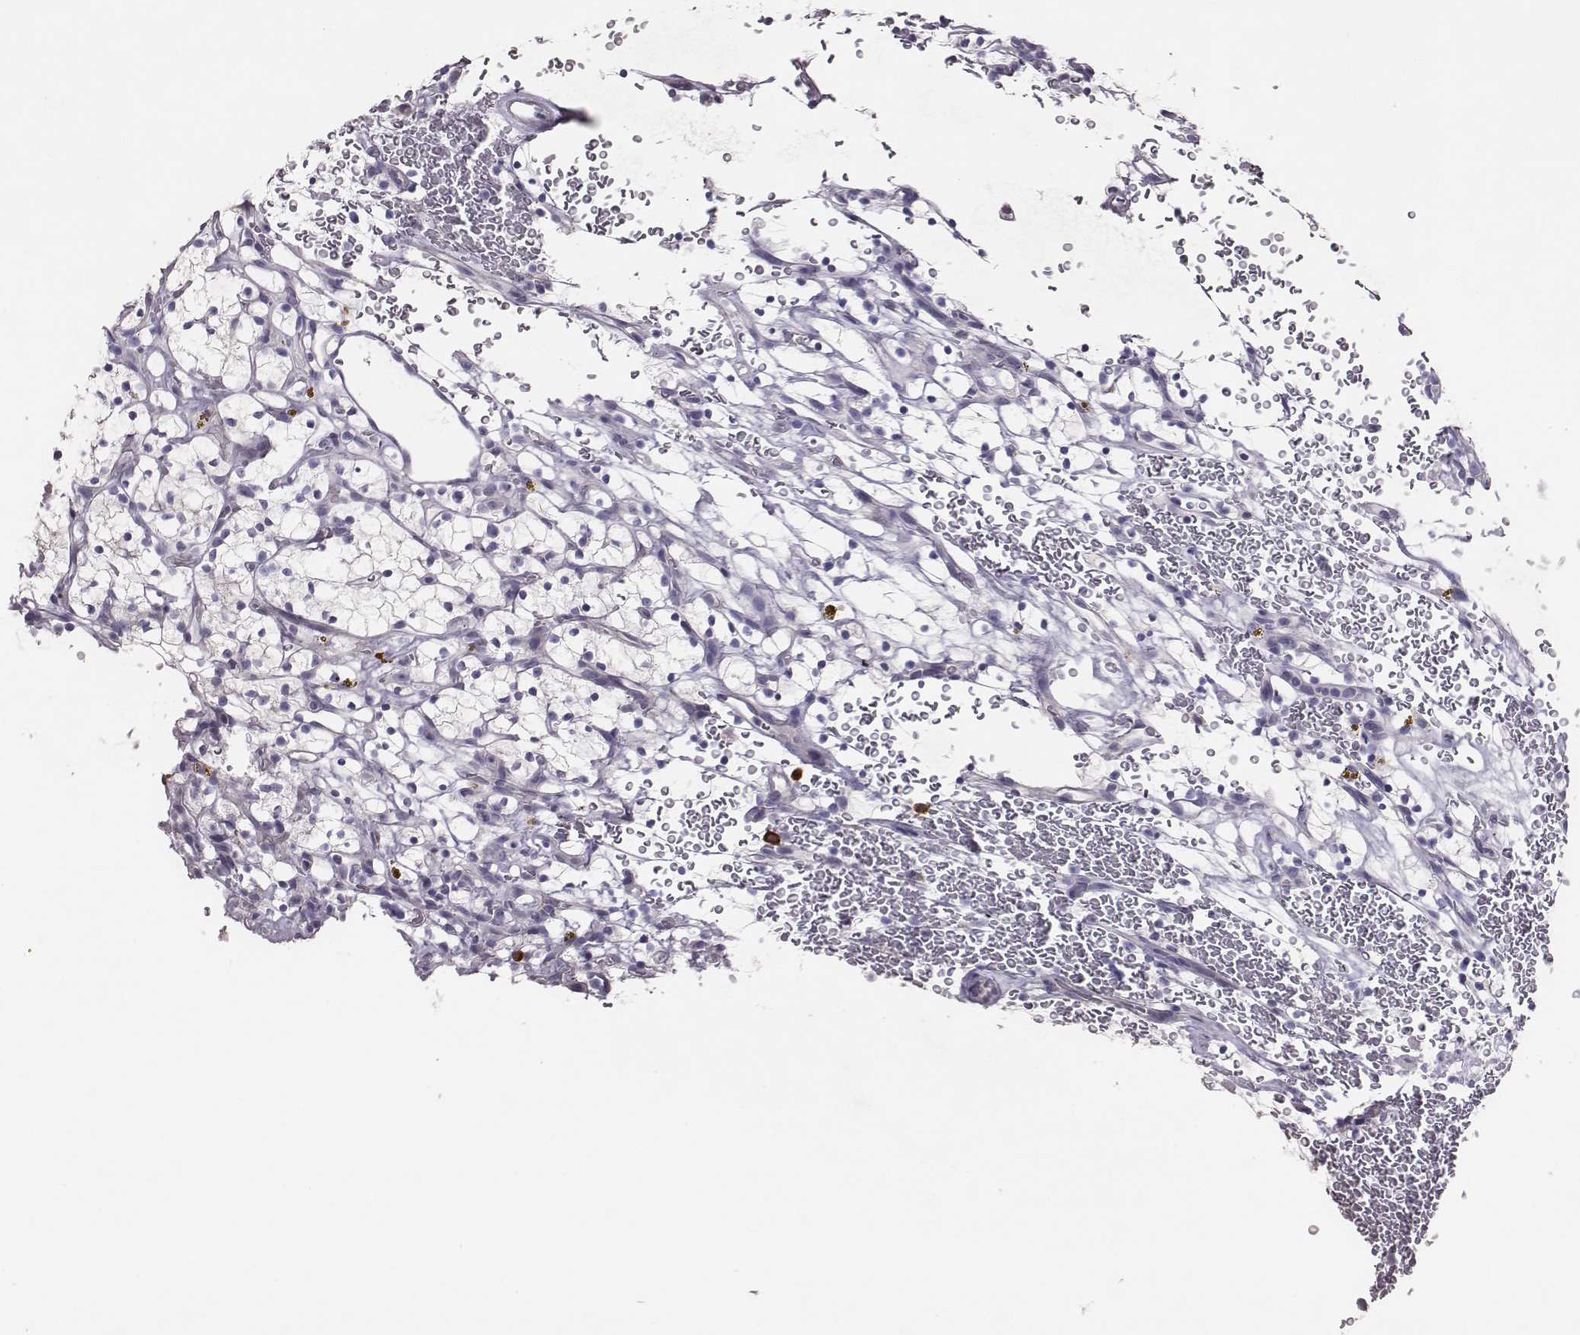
{"staining": {"intensity": "negative", "quantity": "none", "location": "none"}, "tissue": "renal cancer", "cell_type": "Tumor cells", "image_type": "cancer", "snomed": [{"axis": "morphology", "description": "Adenocarcinoma, NOS"}, {"axis": "topography", "description": "Kidney"}], "caption": "DAB (3,3'-diaminobenzidine) immunohistochemical staining of human adenocarcinoma (renal) shows no significant expression in tumor cells.", "gene": "P2RY10", "patient": {"sex": "female", "age": 64}}